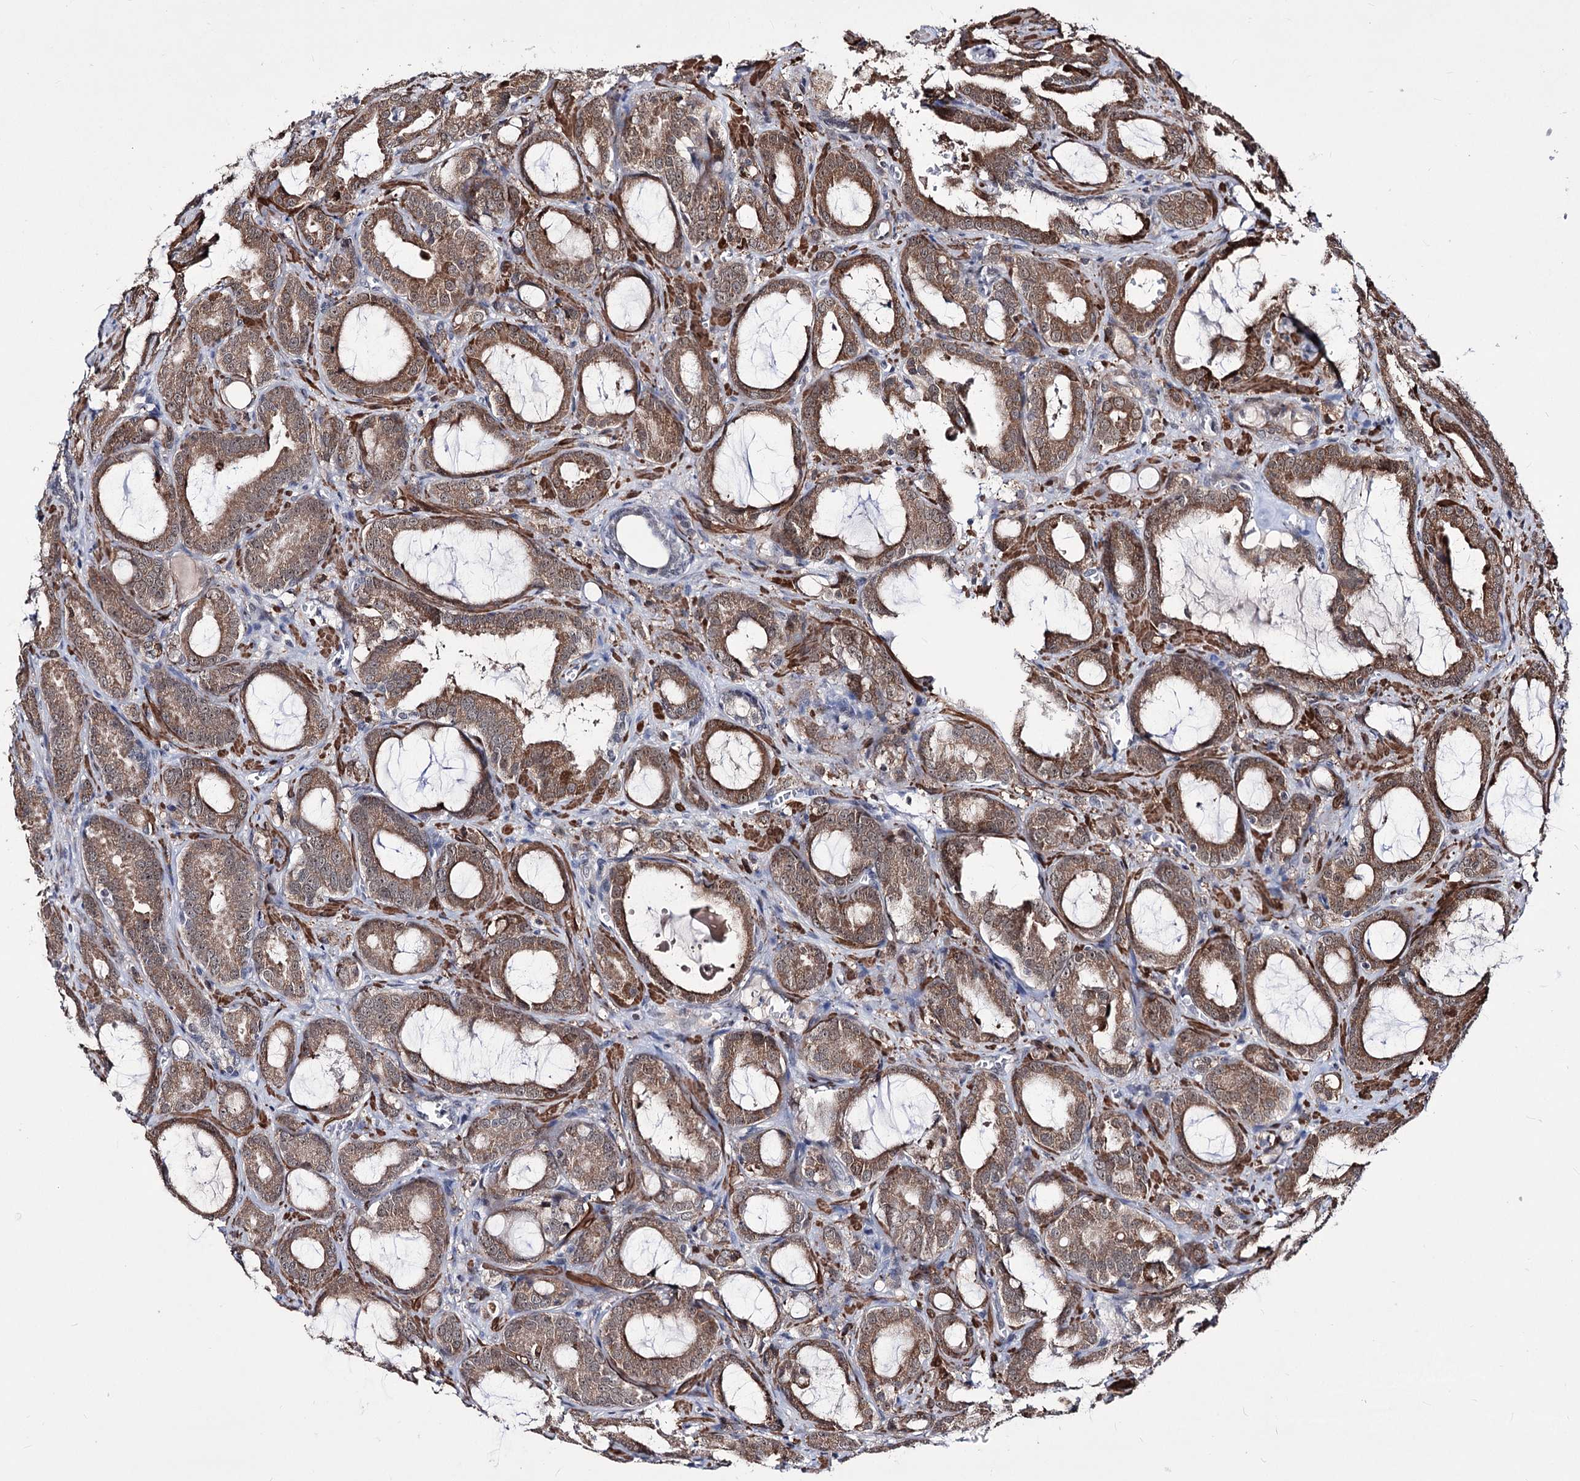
{"staining": {"intensity": "moderate", "quantity": ">75%", "location": "cytoplasmic/membranous"}, "tissue": "prostate cancer", "cell_type": "Tumor cells", "image_type": "cancer", "snomed": [{"axis": "morphology", "description": "Adenocarcinoma, High grade"}, {"axis": "topography", "description": "Prostate"}], "caption": "Human prostate cancer (adenocarcinoma (high-grade)) stained for a protein (brown) exhibits moderate cytoplasmic/membranous positive positivity in about >75% of tumor cells.", "gene": "PPRC1", "patient": {"sex": "male", "age": 72}}